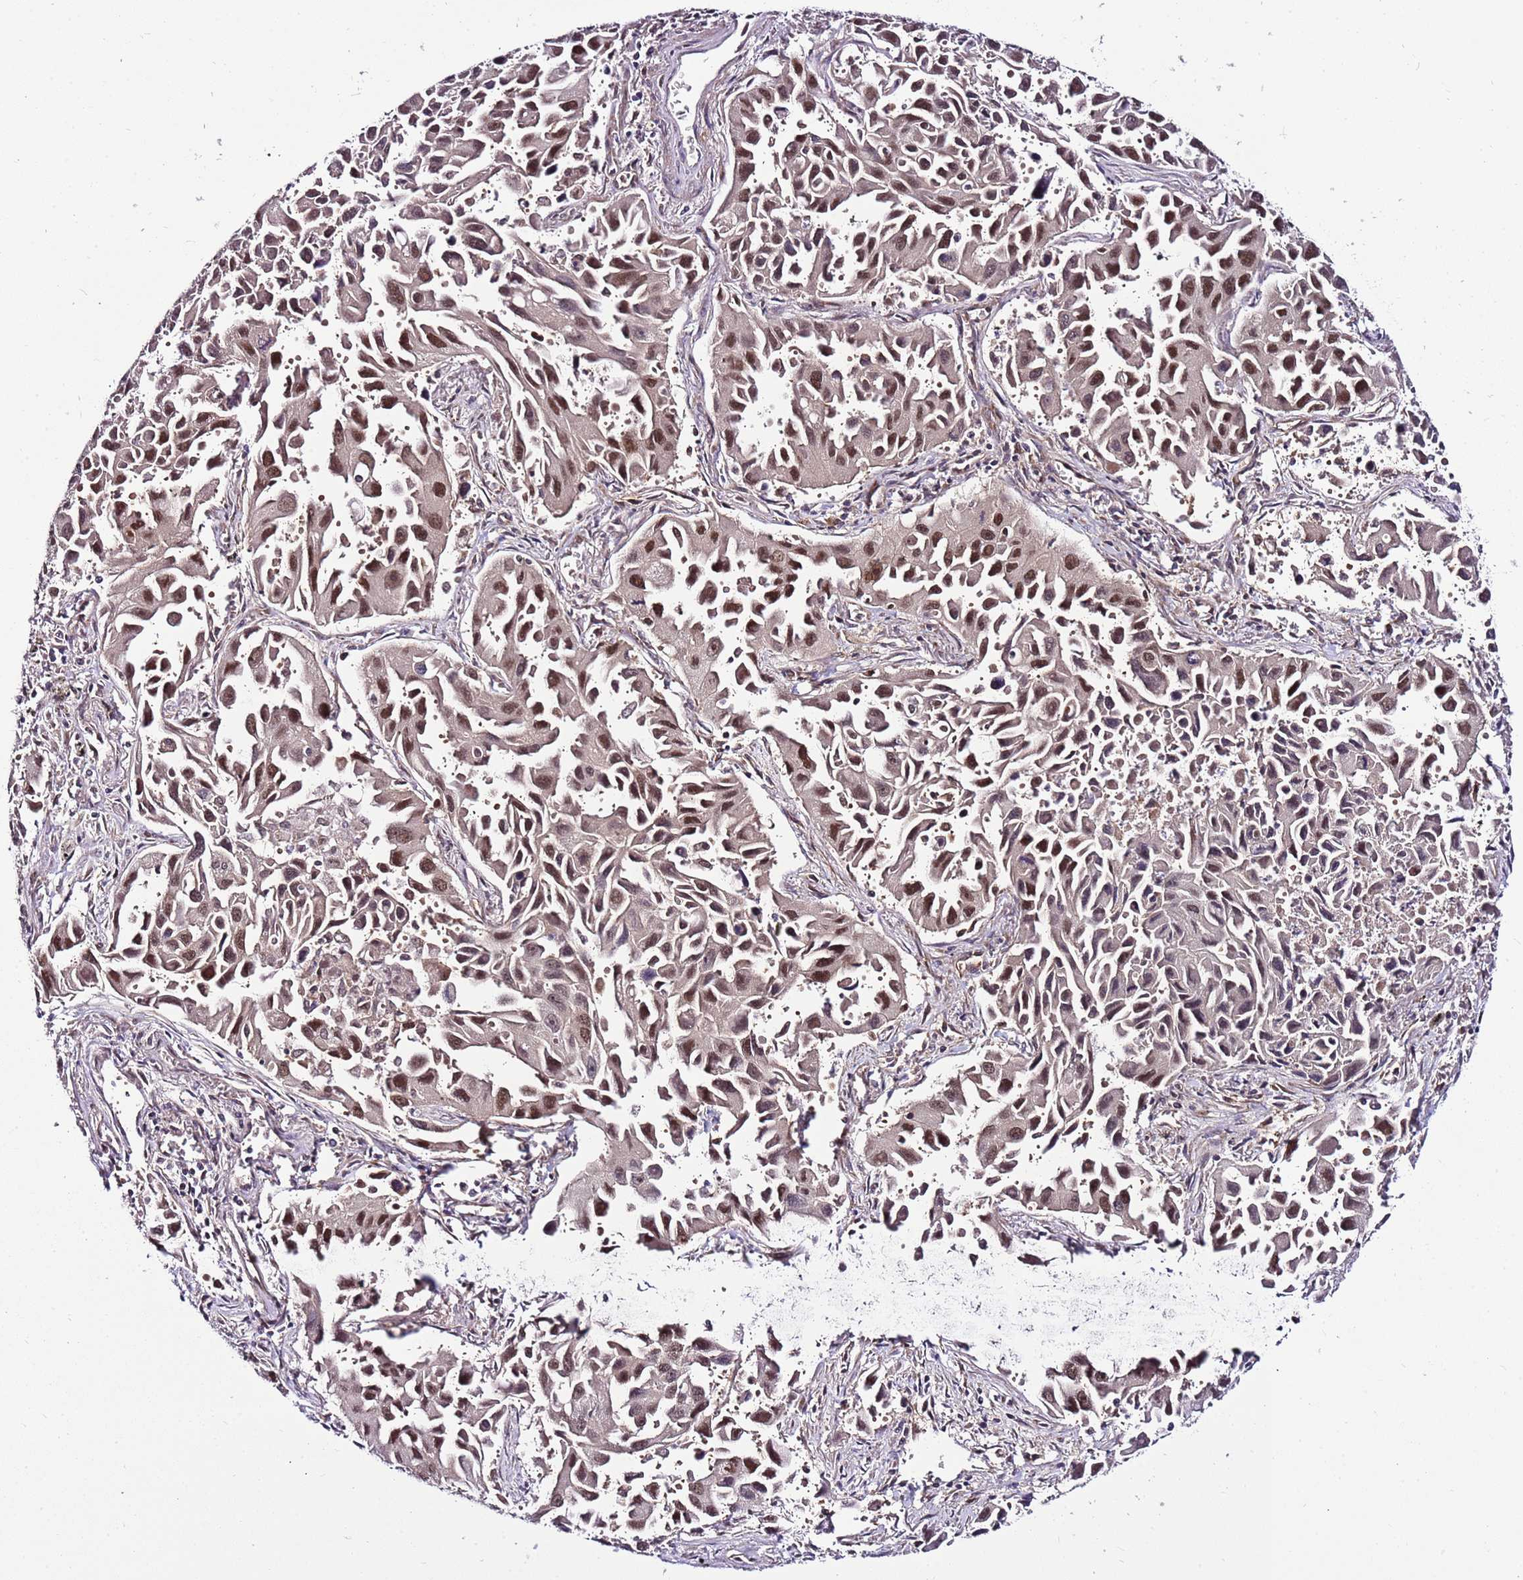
{"staining": {"intensity": "moderate", "quantity": ">75%", "location": "nuclear"}, "tissue": "lung cancer", "cell_type": "Tumor cells", "image_type": "cancer", "snomed": [{"axis": "morphology", "description": "Adenocarcinoma, NOS"}, {"axis": "topography", "description": "Lung"}], "caption": "Tumor cells display medium levels of moderate nuclear staining in about >75% of cells in human lung cancer.", "gene": "POLE3", "patient": {"sex": "male", "age": 66}}